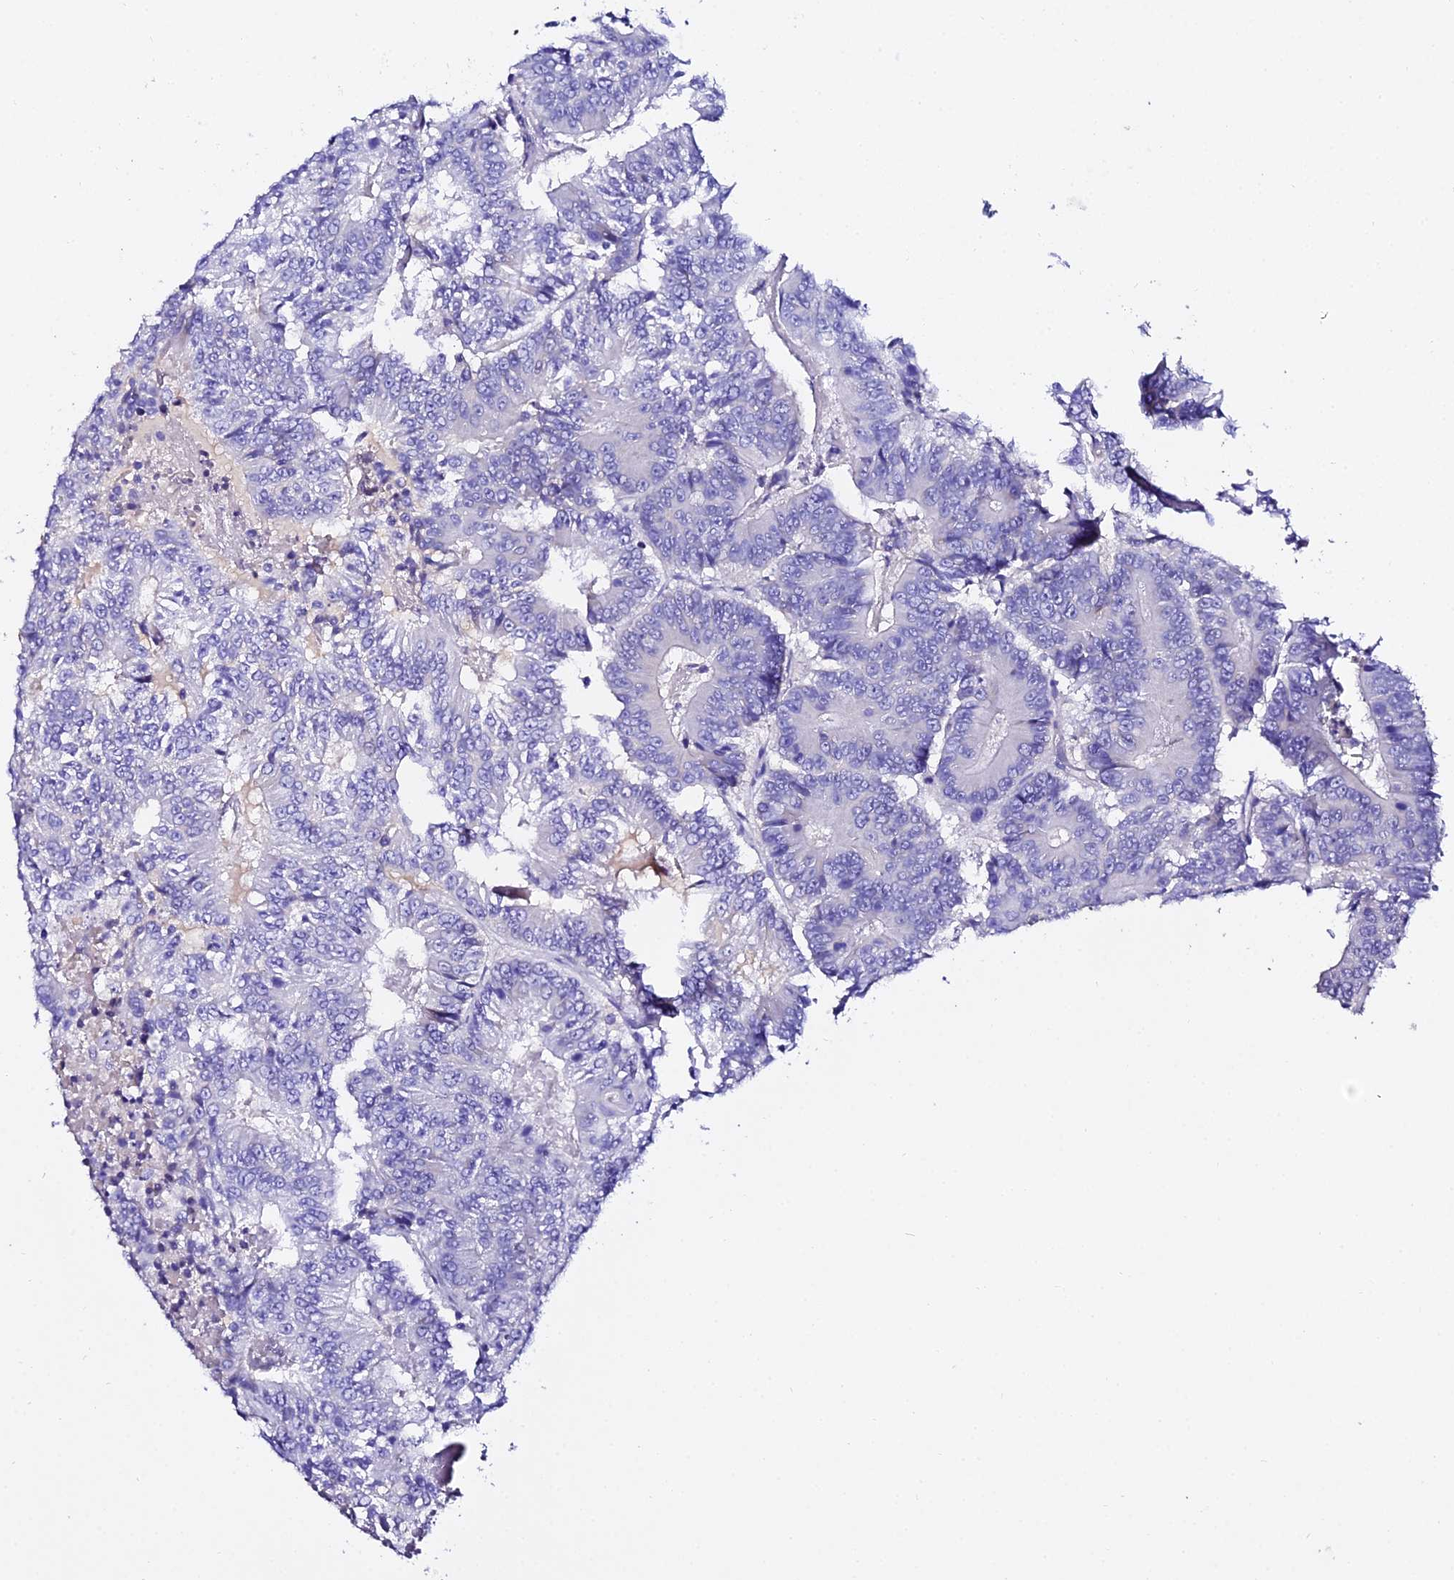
{"staining": {"intensity": "negative", "quantity": "none", "location": "none"}, "tissue": "colorectal cancer", "cell_type": "Tumor cells", "image_type": "cancer", "snomed": [{"axis": "morphology", "description": "Adenocarcinoma, NOS"}, {"axis": "topography", "description": "Colon"}], "caption": "Immunohistochemistry (IHC) of human adenocarcinoma (colorectal) exhibits no positivity in tumor cells.", "gene": "TMEM117", "patient": {"sex": "male", "age": 83}}